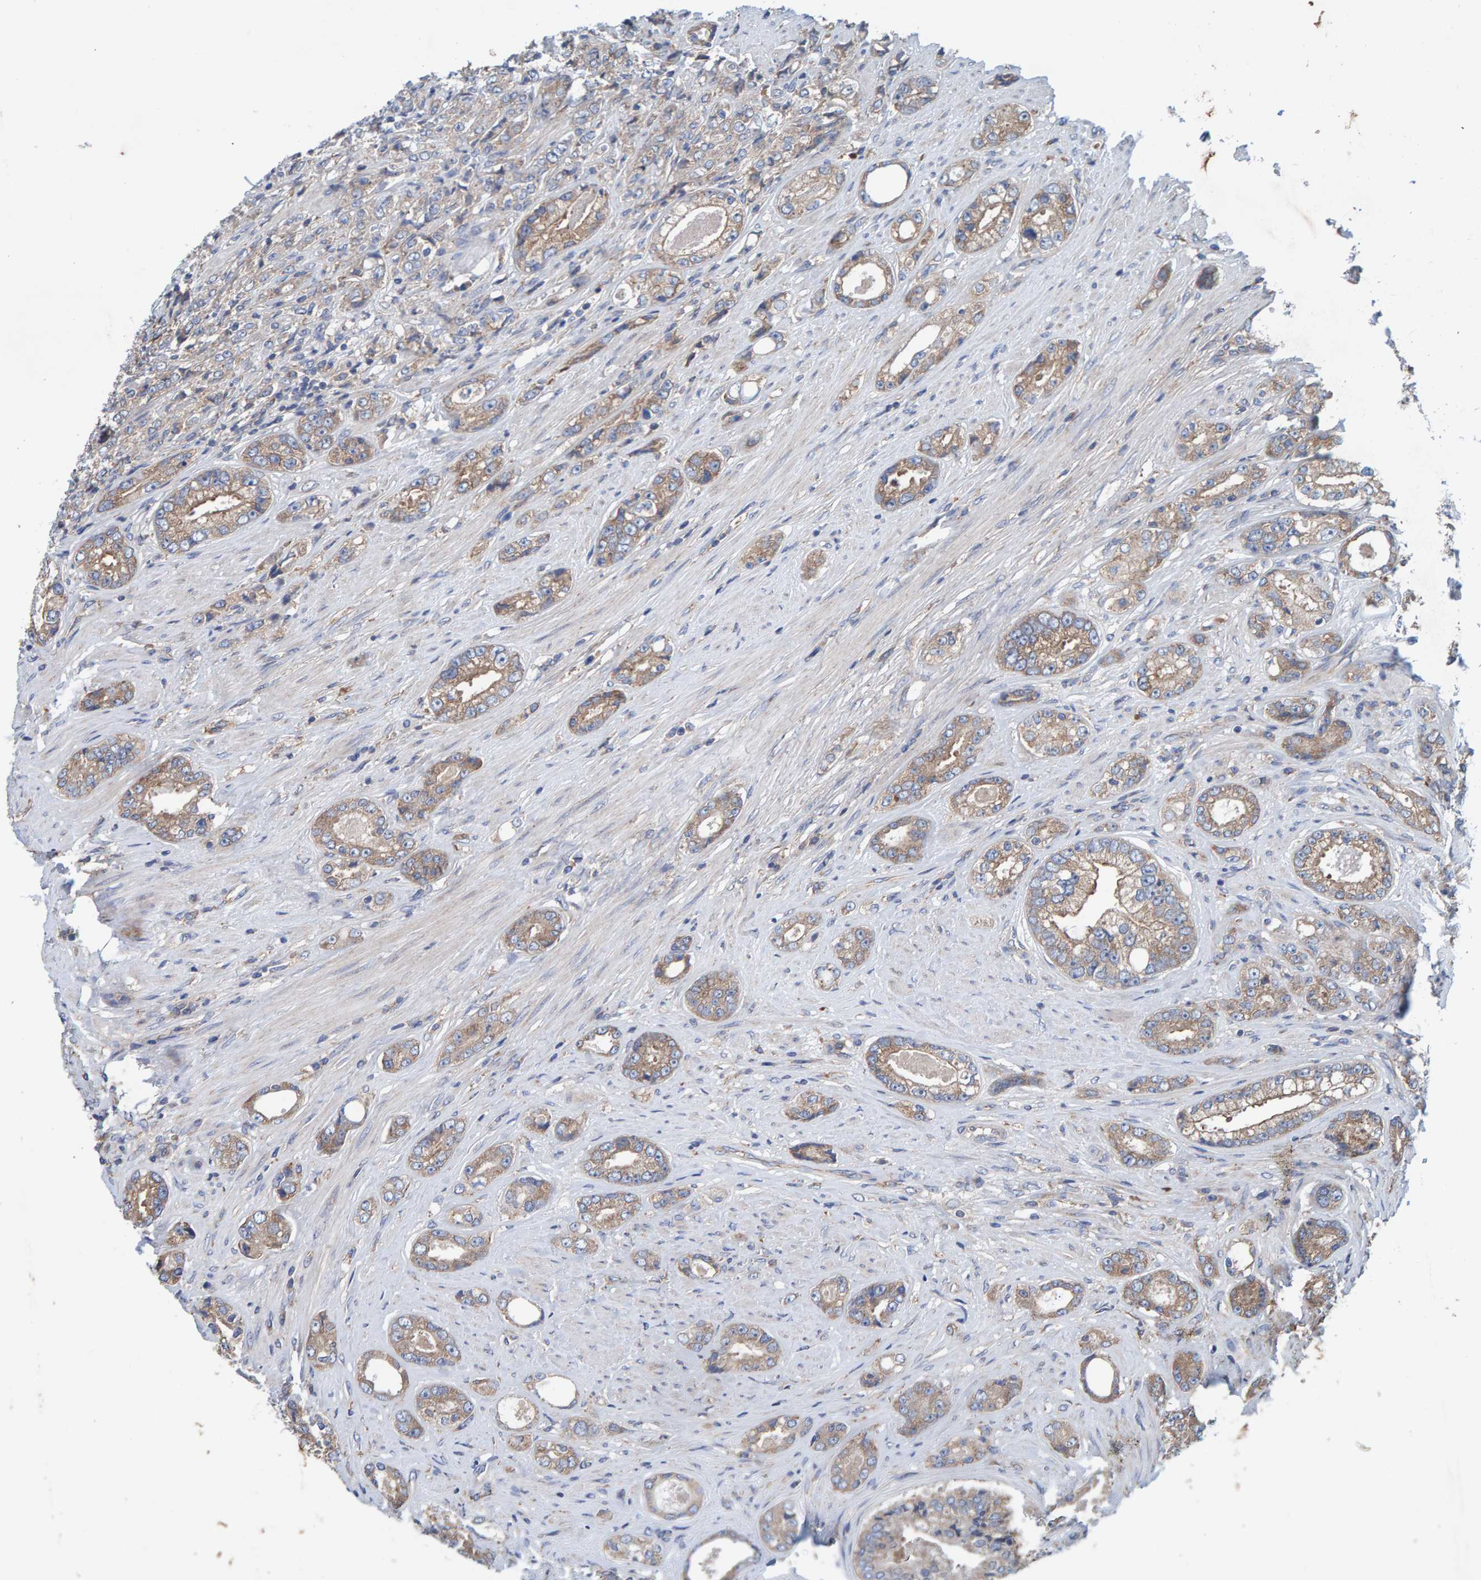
{"staining": {"intensity": "weak", "quantity": ">75%", "location": "cytoplasmic/membranous"}, "tissue": "prostate cancer", "cell_type": "Tumor cells", "image_type": "cancer", "snomed": [{"axis": "morphology", "description": "Adenocarcinoma, High grade"}, {"axis": "topography", "description": "Prostate"}], "caption": "A histopathology image of prostate cancer (high-grade adenocarcinoma) stained for a protein reveals weak cytoplasmic/membranous brown staining in tumor cells.", "gene": "MKLN1", "patient": {"sex": "male", "age": 61}}